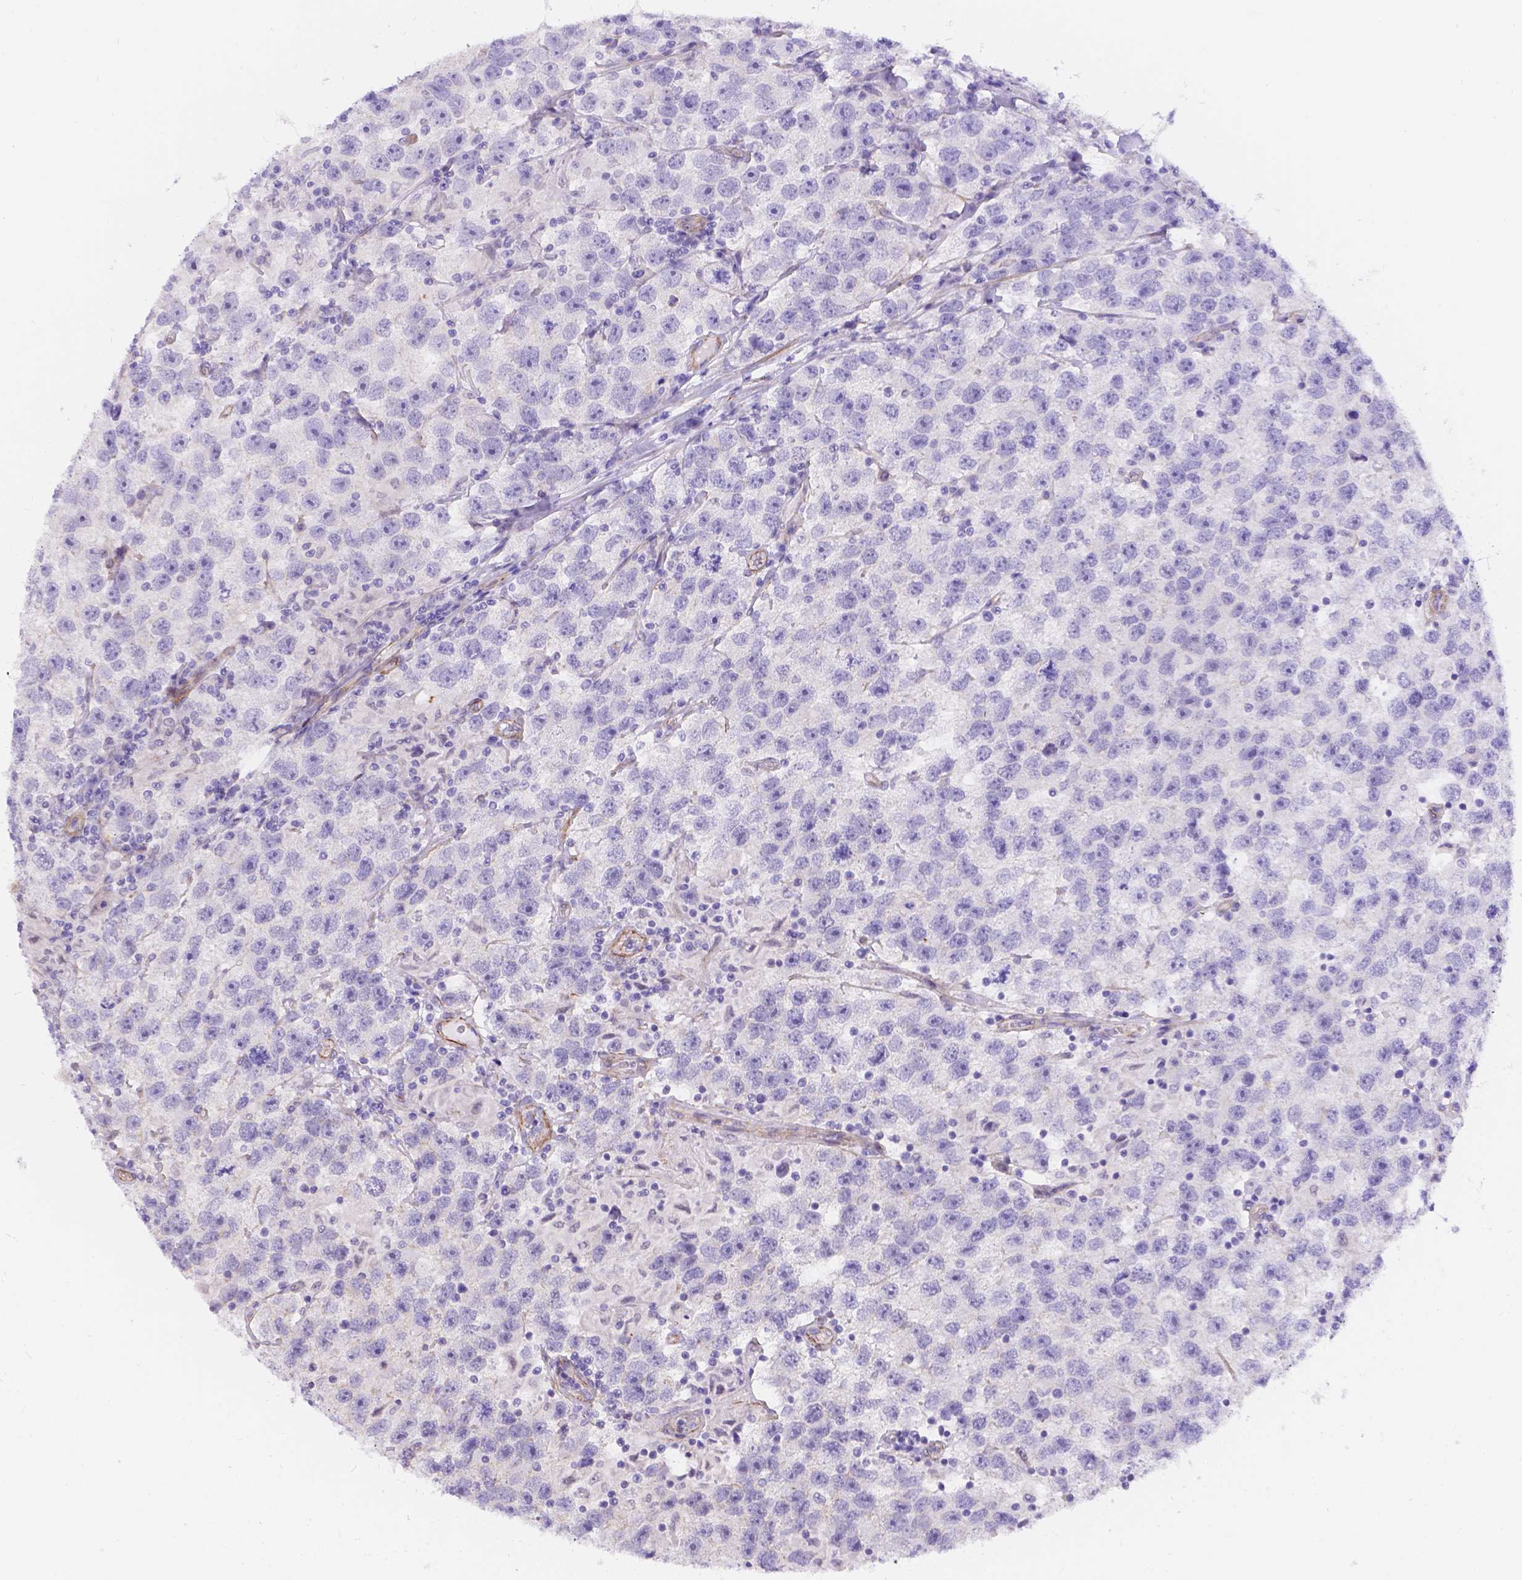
{"staining": {"intensity": "negative", "quantity": "none", "location": "none"}, "tissue": "testis cancer", "cell_type": "Tumor cells", "image_type": "cancer", "snomed": [{"axis": "morphology", "description": "Seminoma, NOS"}, {"axis": "topography", "description": "Testis"}], "caption": "Testis seminoma was stained to show a protein in brown. There is no significant expression in tumor cells.", "gene": "PALS1", "patient": {"sex": "male", "age": 26}}